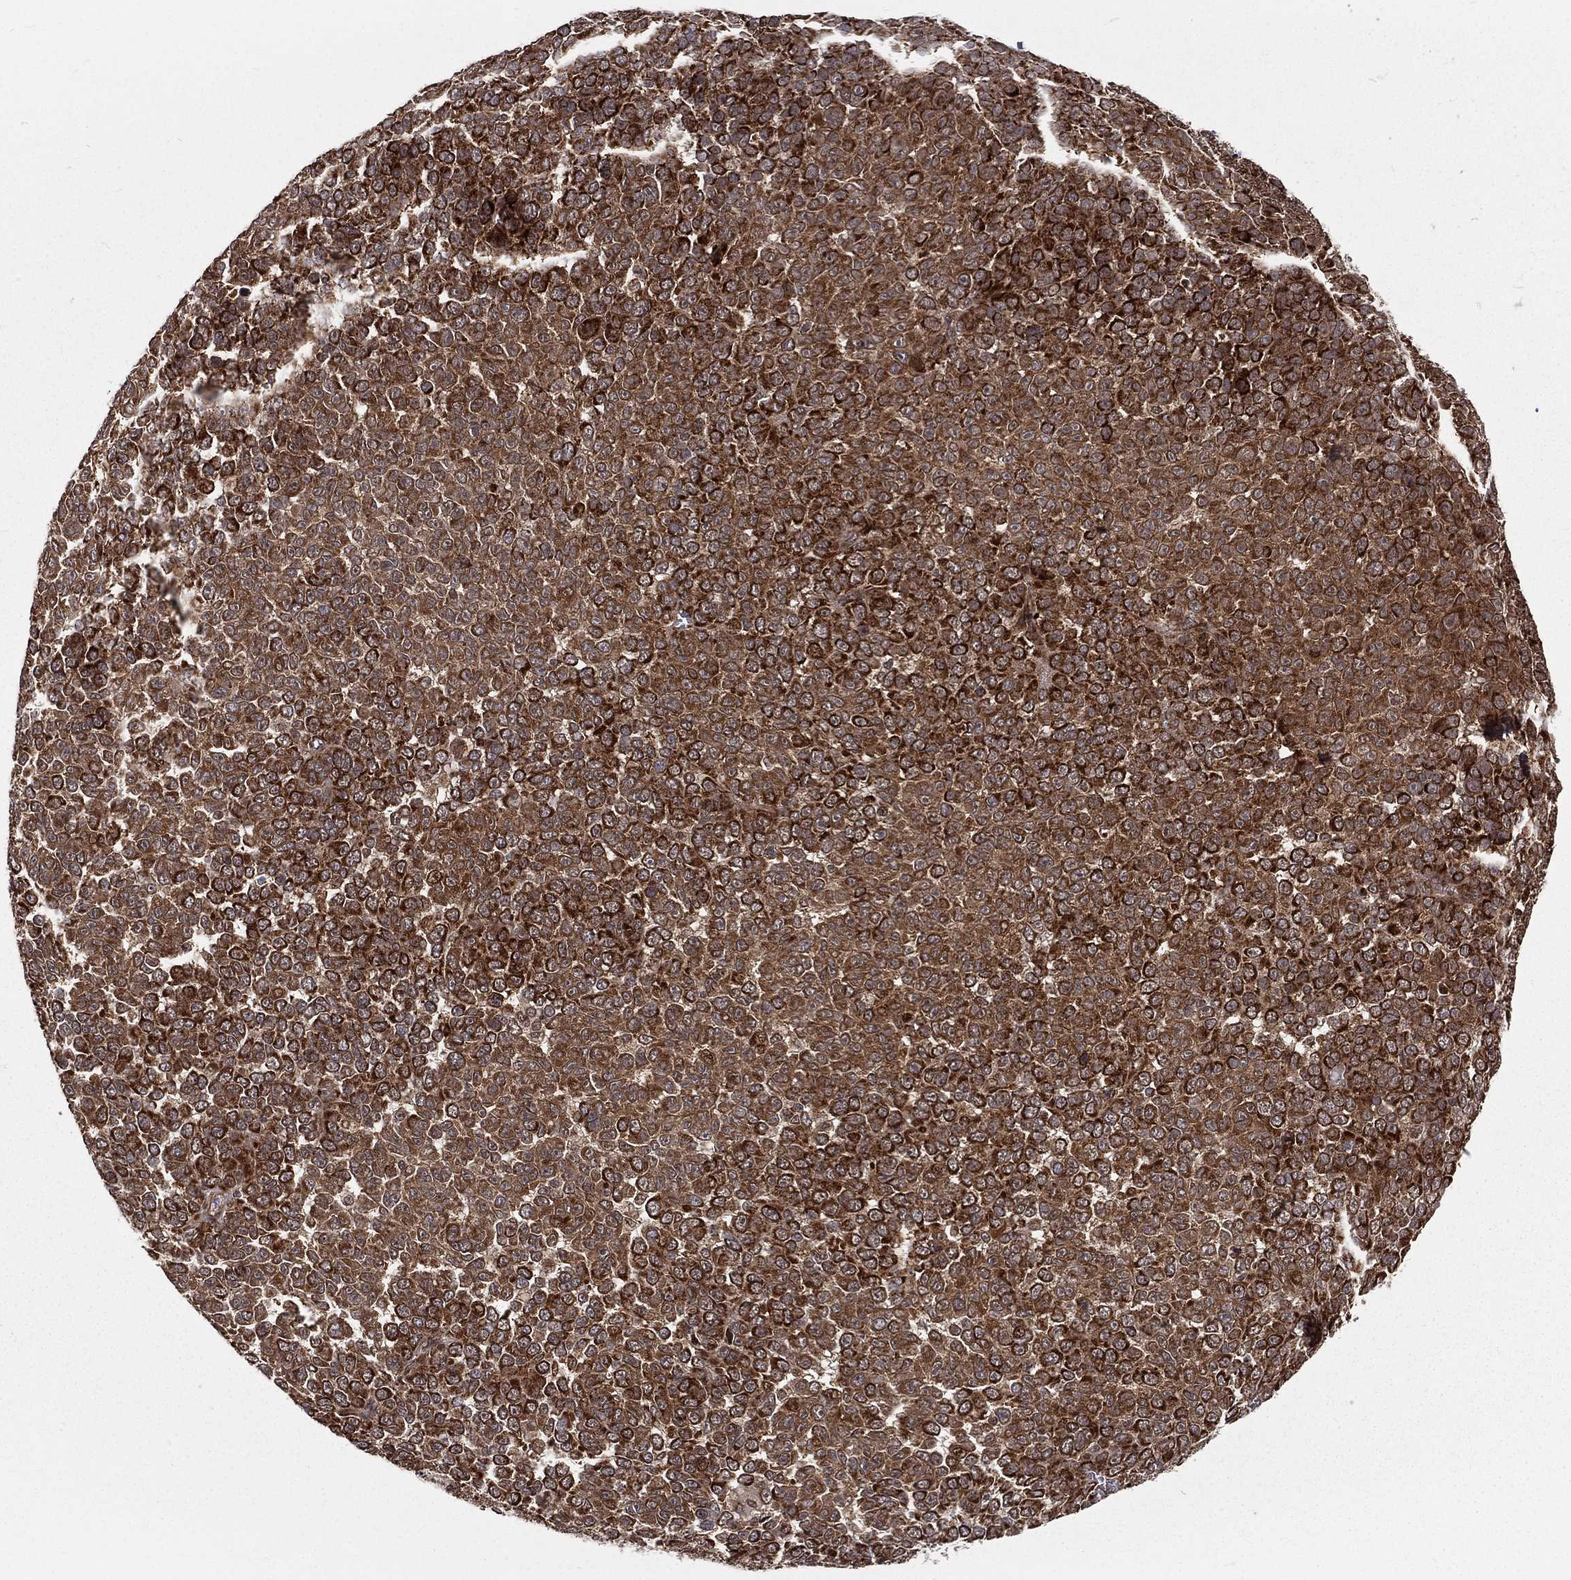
{"staining": {"intensity": "strong", "quantity": ">75%", "location": "cytoplasmic/membranous"}, "tissue": "melanoma", "cell_type": "Tumor cells", "image_type": "cancer", "snomed": [{"axis": "morphology", "description": "Malignant melanoma, NOS"}, {"axis": "topography", "description": "Skin"}], "caption": "Human melanoma stained with a protein marker exhibits strong staining in tumor cells.", "gene": "MDM2", "patient": {"sex": "female", "age": 95}}